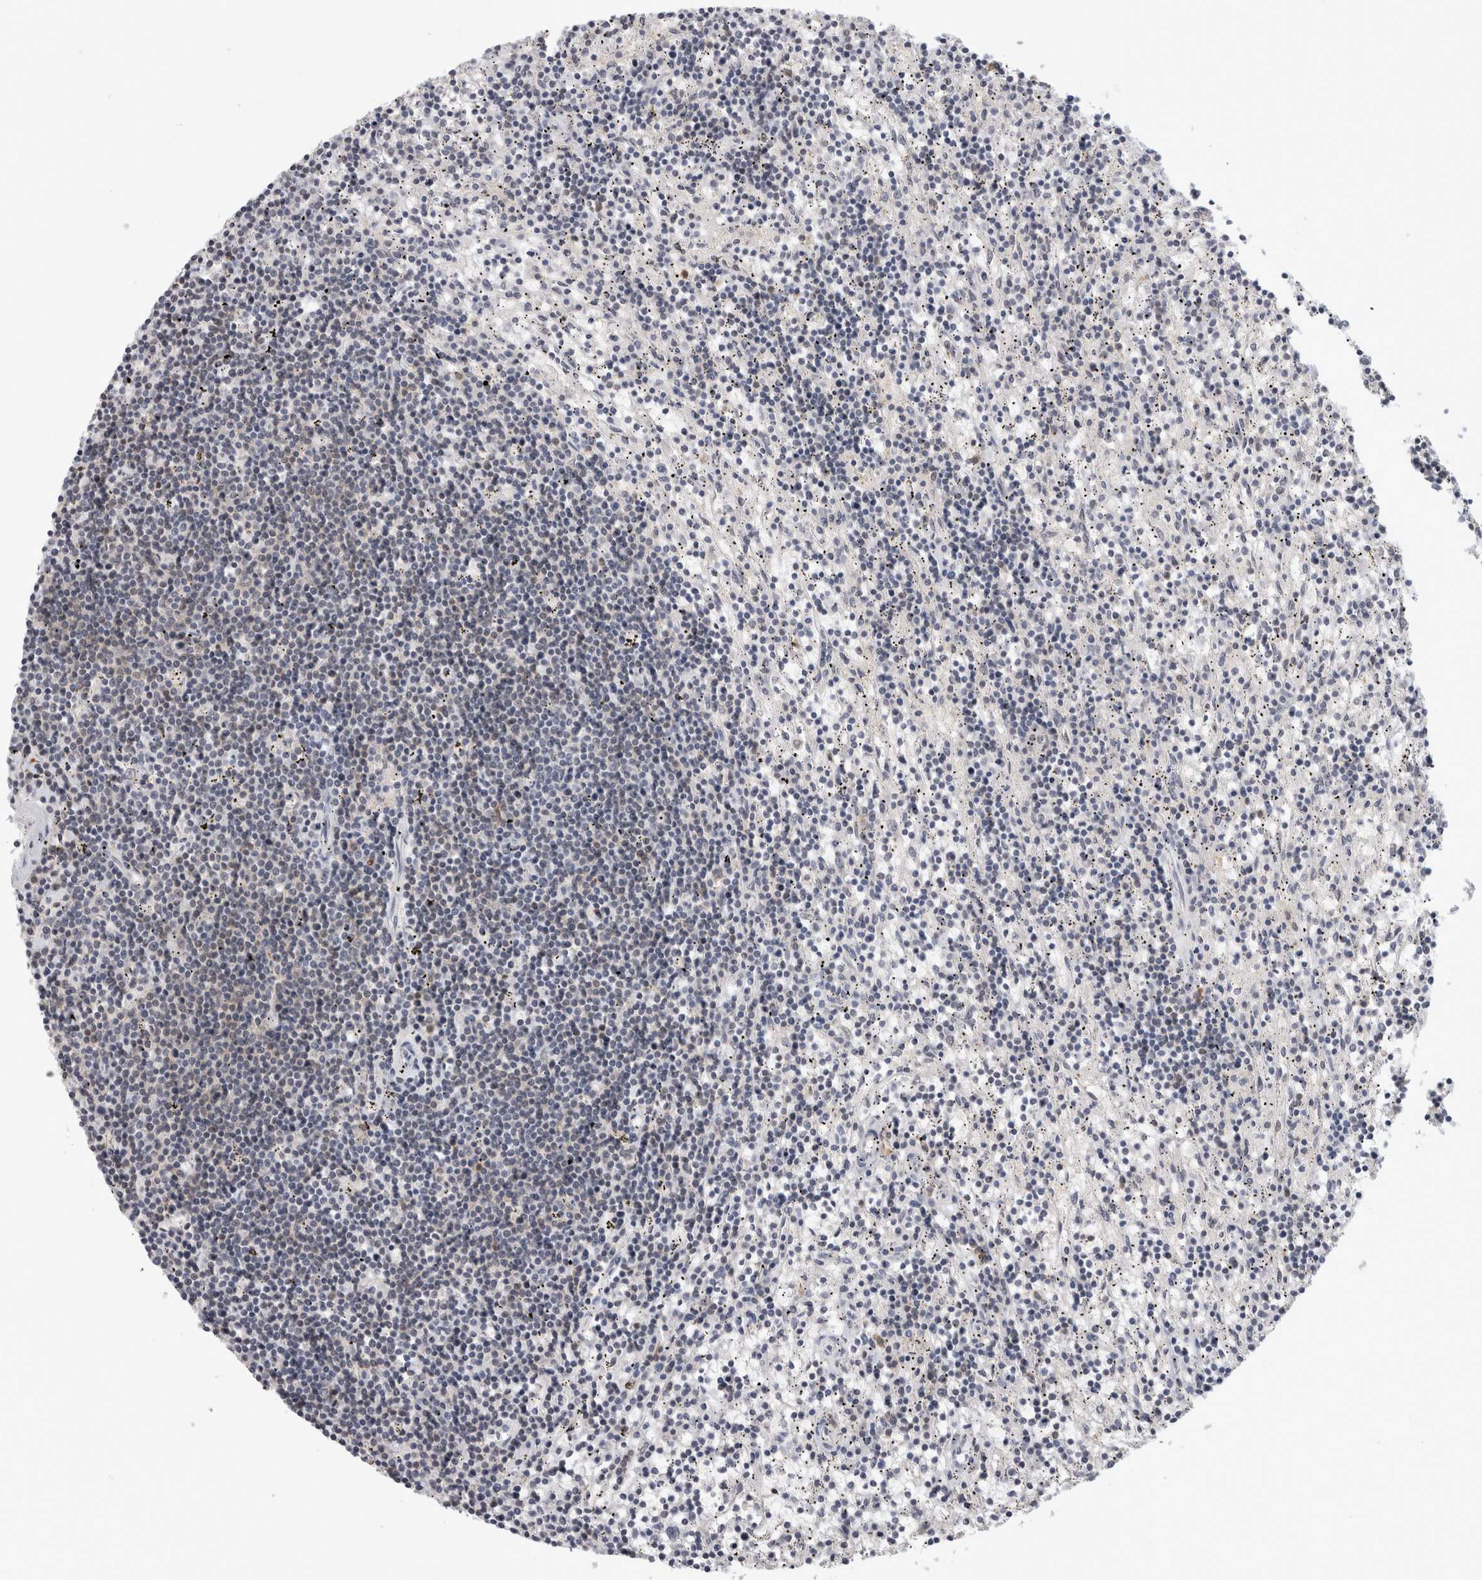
{"staining": {"intensity": "negative", "quantity": "none", "location": "none"}, "tissue": "lymphoma", "cell_type": "Tumor cells", "image_type": "cancer", "snomed": [{"axis": "morphology", "description": "Malignant lymphoma, non-Hodgkin's type, Low grade"}, {"axis": "topography", "description": "Spleen"}], "caption": "This photomicrograph is of malignant lymphoma, non-Hodgkin's type (low-grade) stained with IHC to label a protein in brown with the nuclei are counter-stained blue. There is no staining in tumor cells. (DAB immunohistochemistry (IHC) visualized using brightfield microscopy, high magnification).", "gene": "SRARP", "patient": {"sex": "male", "age": 76}}